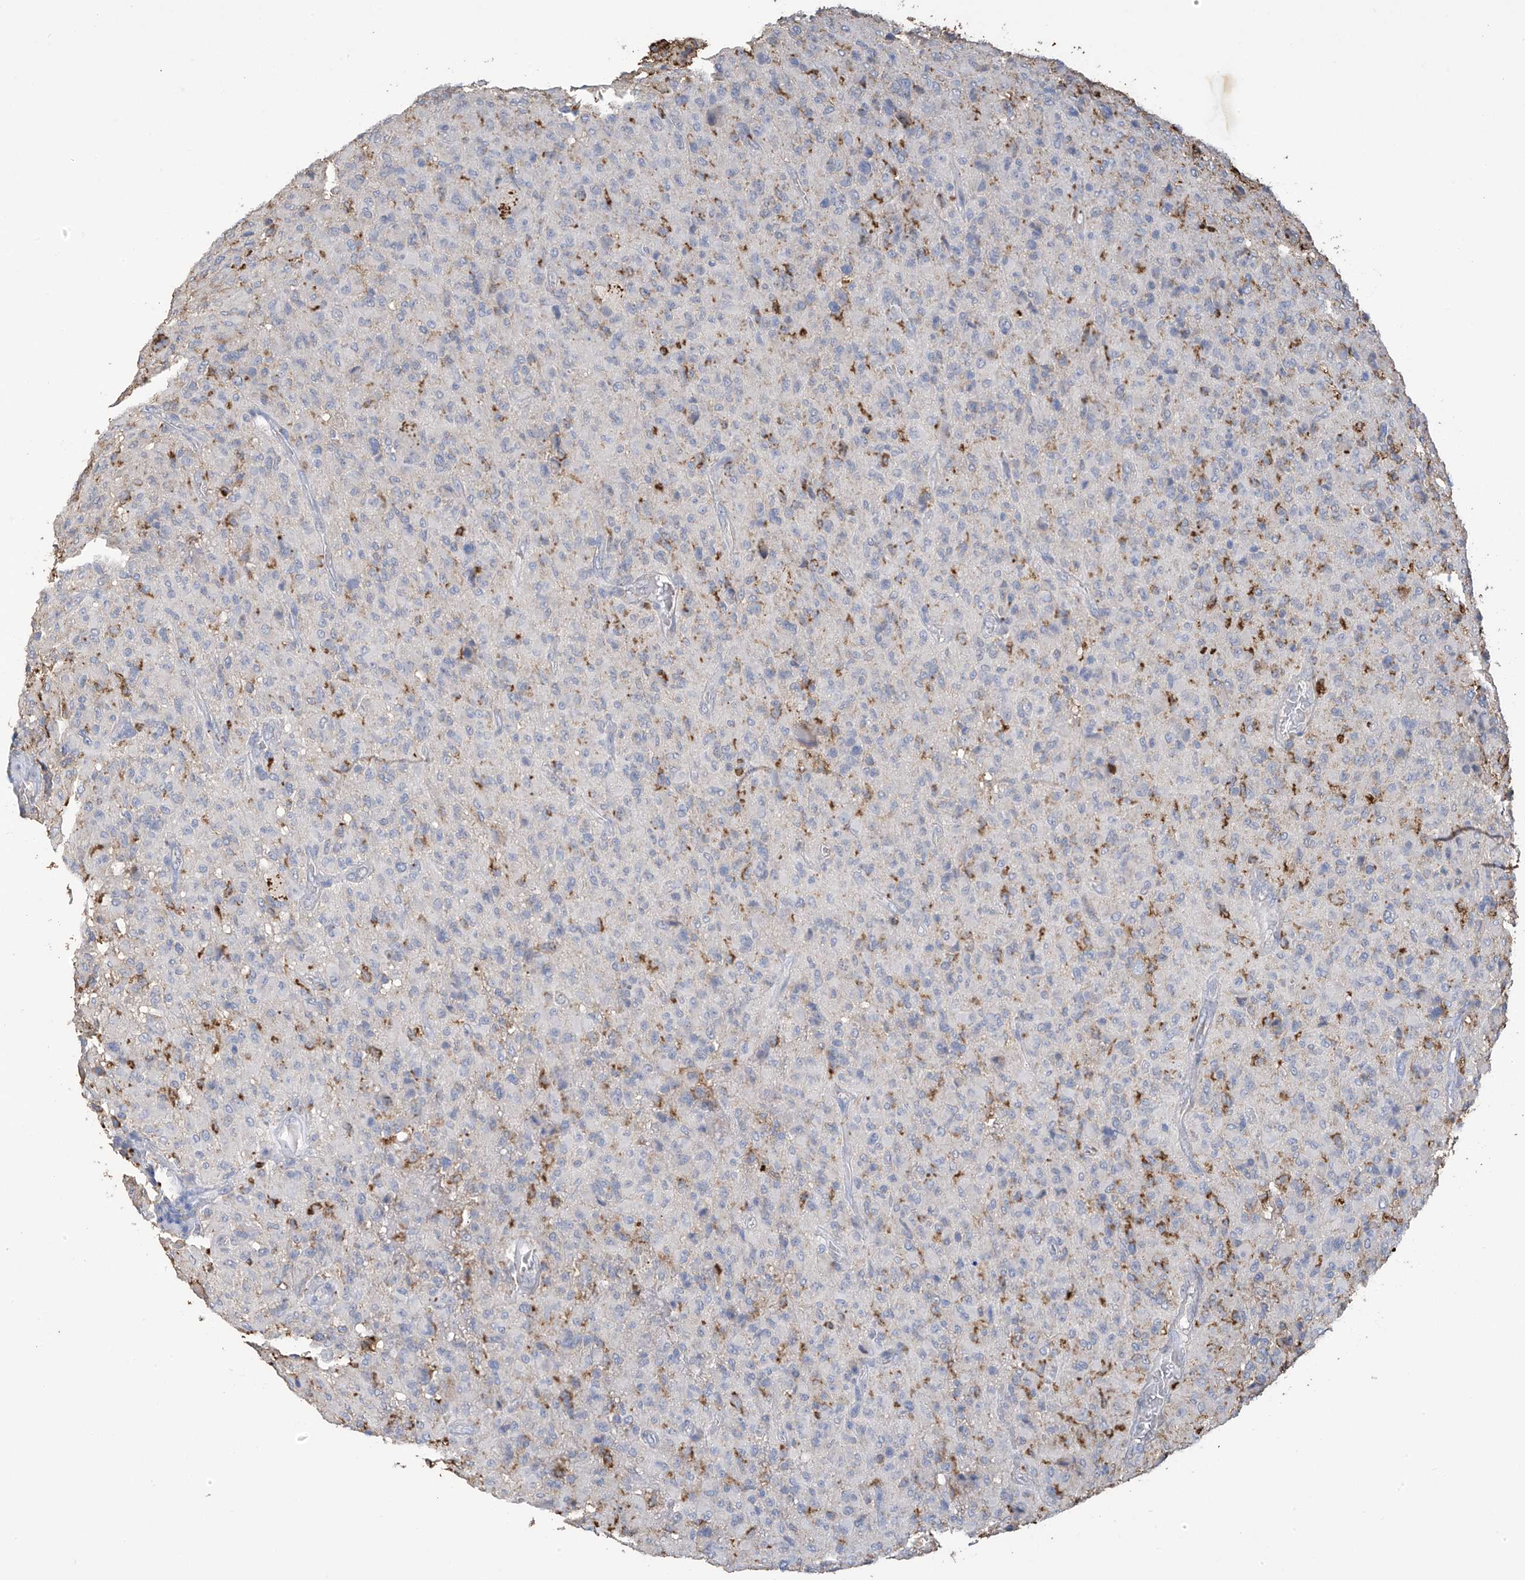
{"staining": {"intensity": "negative", "quantity": "none", "location": "none"}, "tissue": "glioma", "cell_type": "Tumor cells", "image_type": "cancer", "snomed": [{"axis": "morphology", "description": "Glioma, malignant, High grade"}, {"axis": "topography", "description": "Brain"}], "caption": "There is no significant positivity in tumor cells of glioma.", "gene": "OGT", "patient": {"sex": "female", "age": 57}}